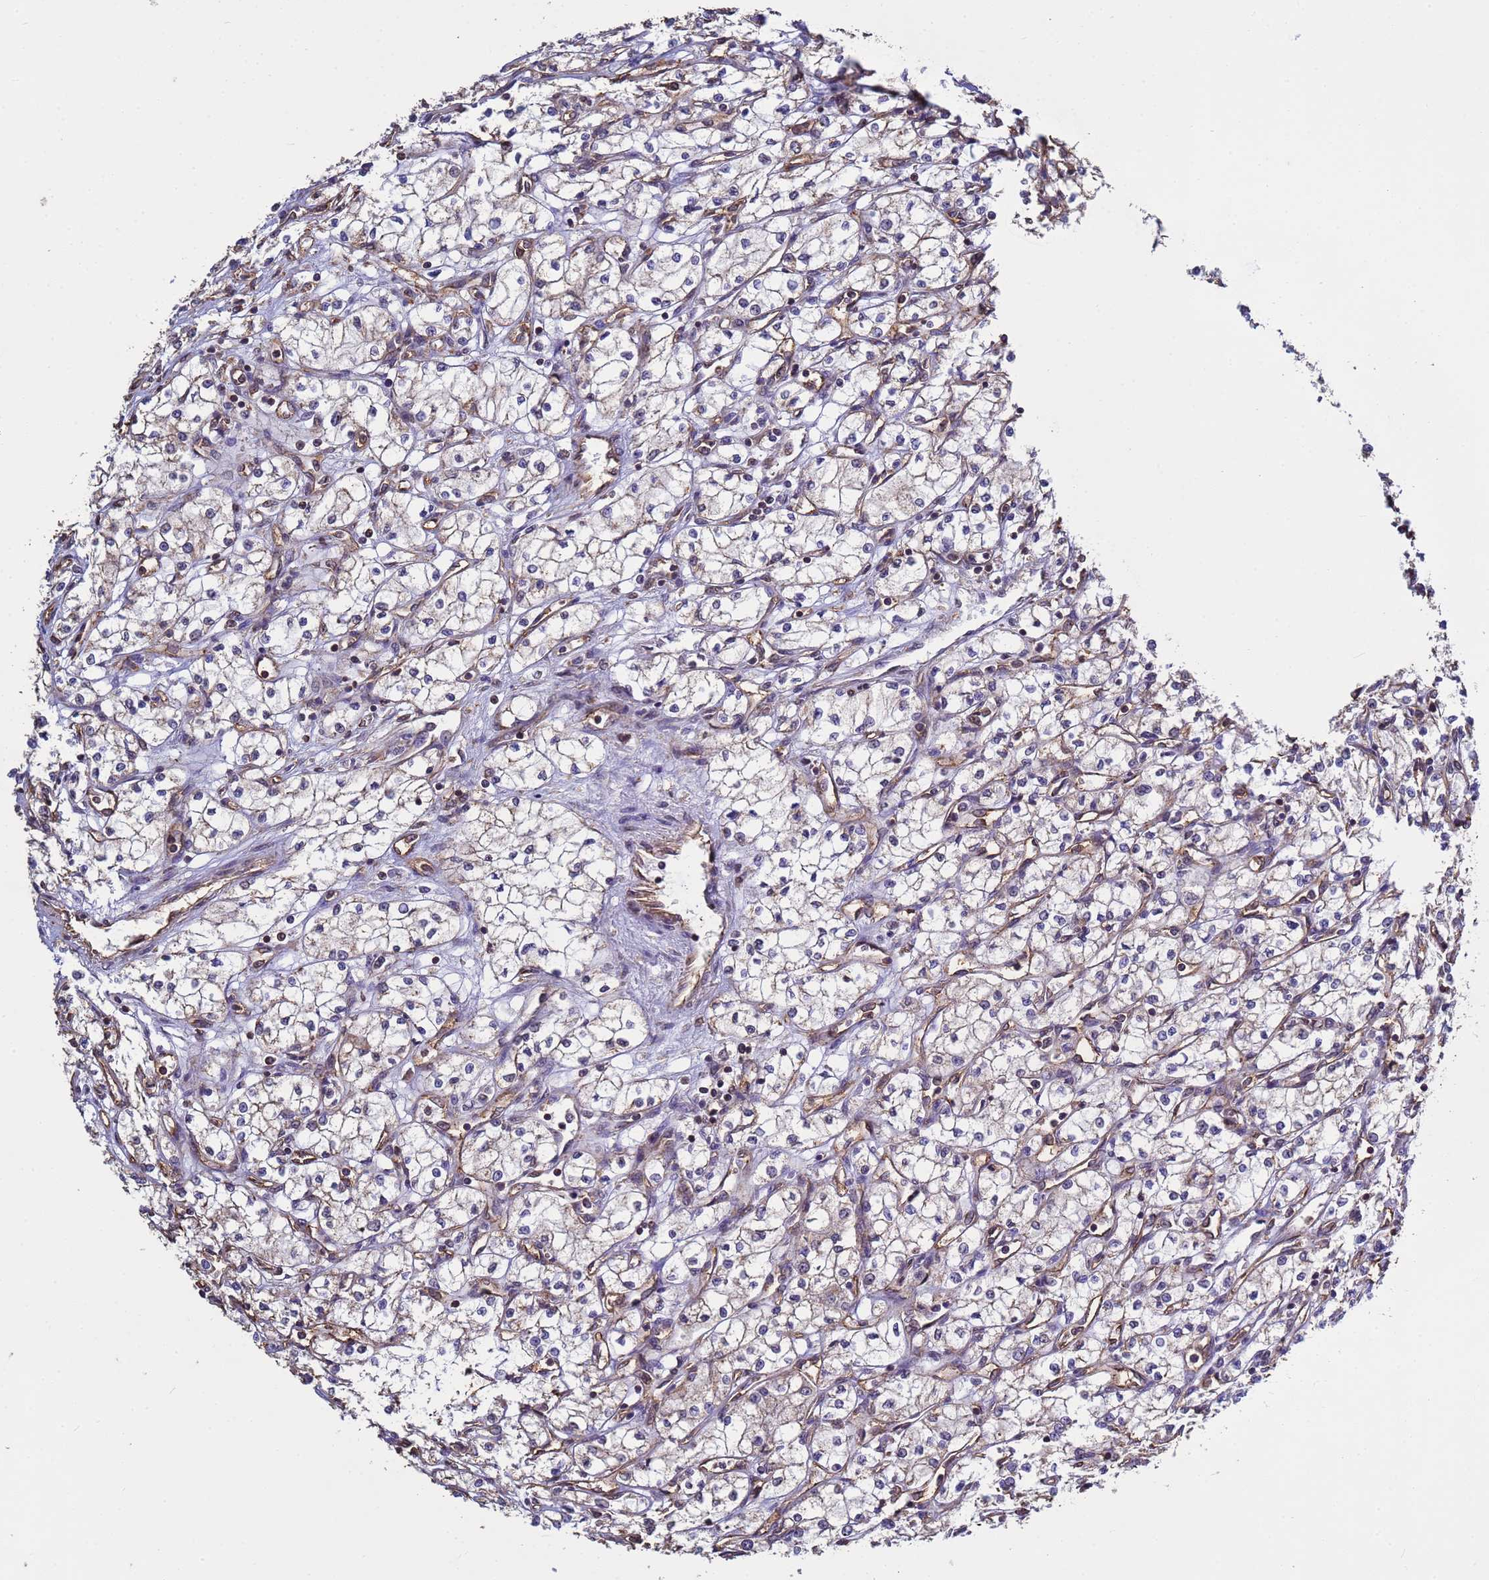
{"staining": {"intensity": "weak", "quantity": "25%-75%", "location": "cytoplasmic/membranous"}, "tissue": "renal cancer", "cell_type": "Tumor cells", "image_type": "cancer", "snomed": [{"axis": "morphology", "description": "Adenocarcinoma, NOS"}, {"axis": "topography", "description": "Kidney"}], "caption": "High-power microscopy captured an immunohistochemistry image of renal cancer, revealing weak cytoplasmic/membranous staining in approximately 25%-75% of tumor cells.", "gene": "P2RX7", "patient": {"sex": "male", "age": 59}}